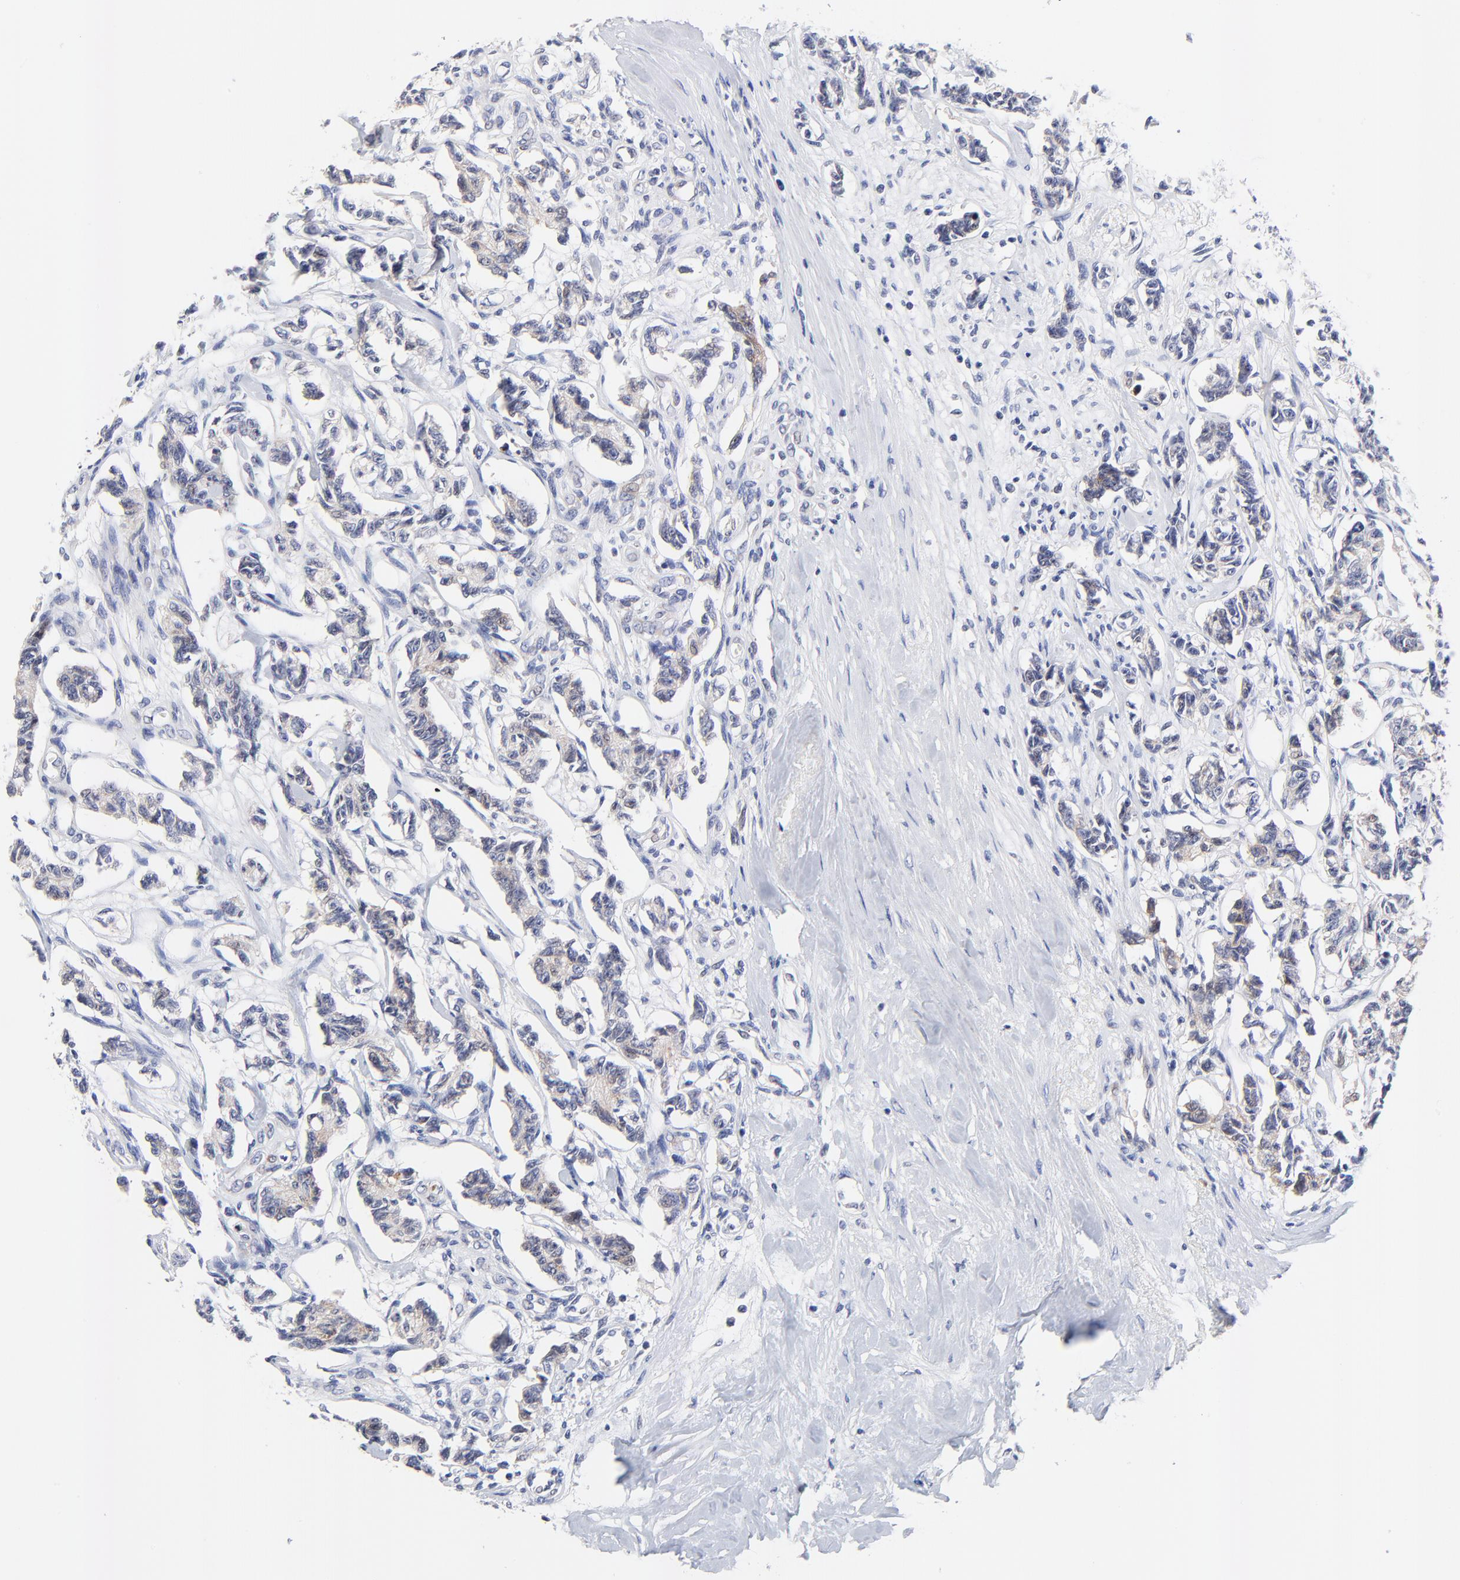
{"staining": {"intensity": "negative", "quantity": "none", "location": "none"}, "tissue": "renal cancer", "cell_type": "Tumor cells", "image_type": "cancer", "snomed": [{"axis": "morphology", "description": "Carcinoid, malignant, NOS"}, {"axis": "topography", "description": "Kidney"}], "caption": "A histopathology image of human renal cancer is negative for staining in tumor cells.", "gene": "AFF2", "patient": {"sex": "female", "age": 41}}